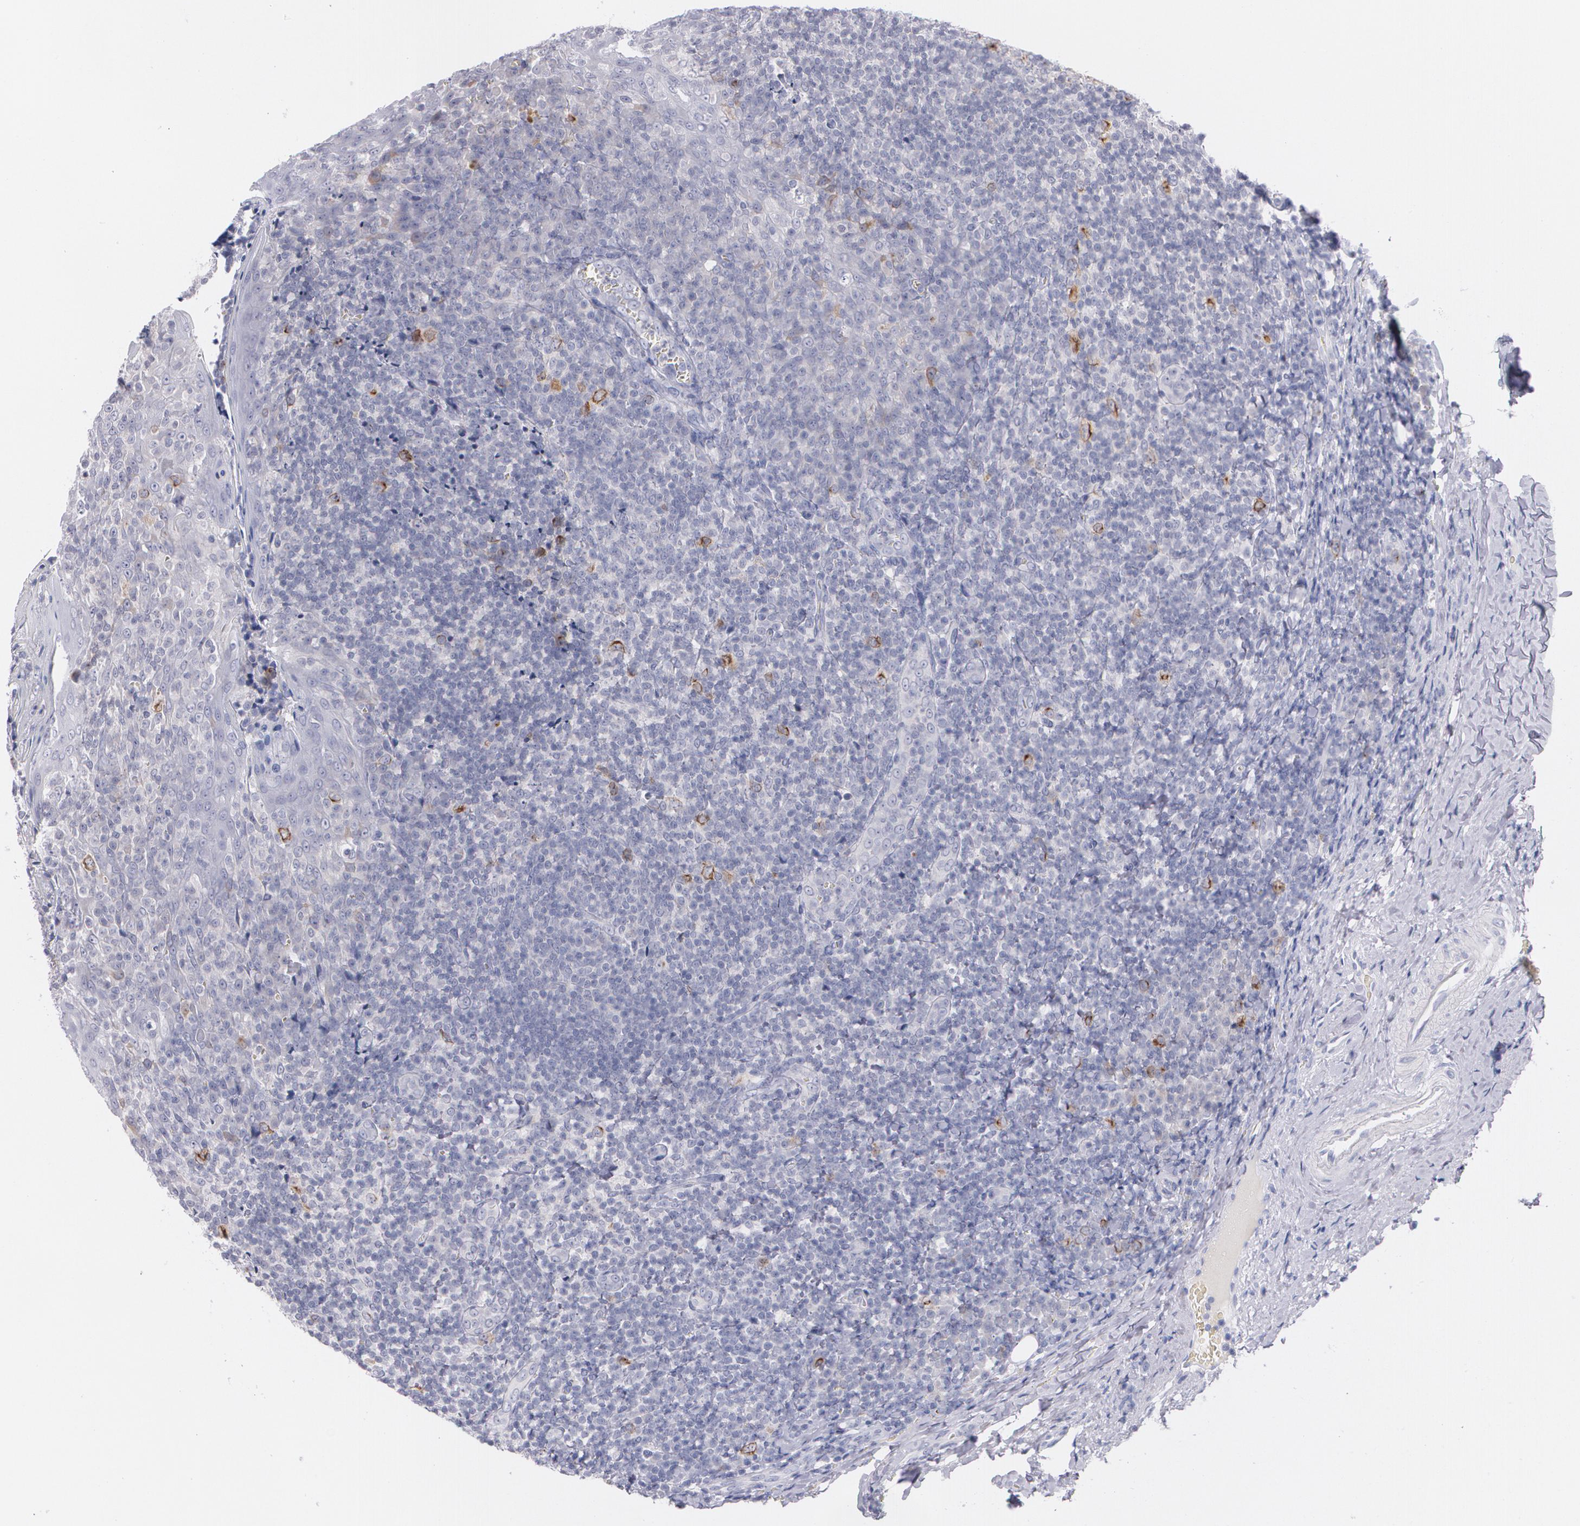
{"staining": {"intensity": "moderate", "quantity": "<25%", "location": "cytoplasmic/membranous"}, "tissue": "tonsil", "cell_type": "Non-germinal center cells", "image_type": "normal", "snomed": [{"axis": "morphology", "description": "Normal tissue, NOS"}, {"axis": "topography", "description": "Tonsil"}], "caption": "Moderate cytoplasmic/membranous expression is appreciated in approximately <25% of non-germinal center cells in benign tonsil.", "gene": "HMMR", "patient": {"sex": "male", "age": 31}}